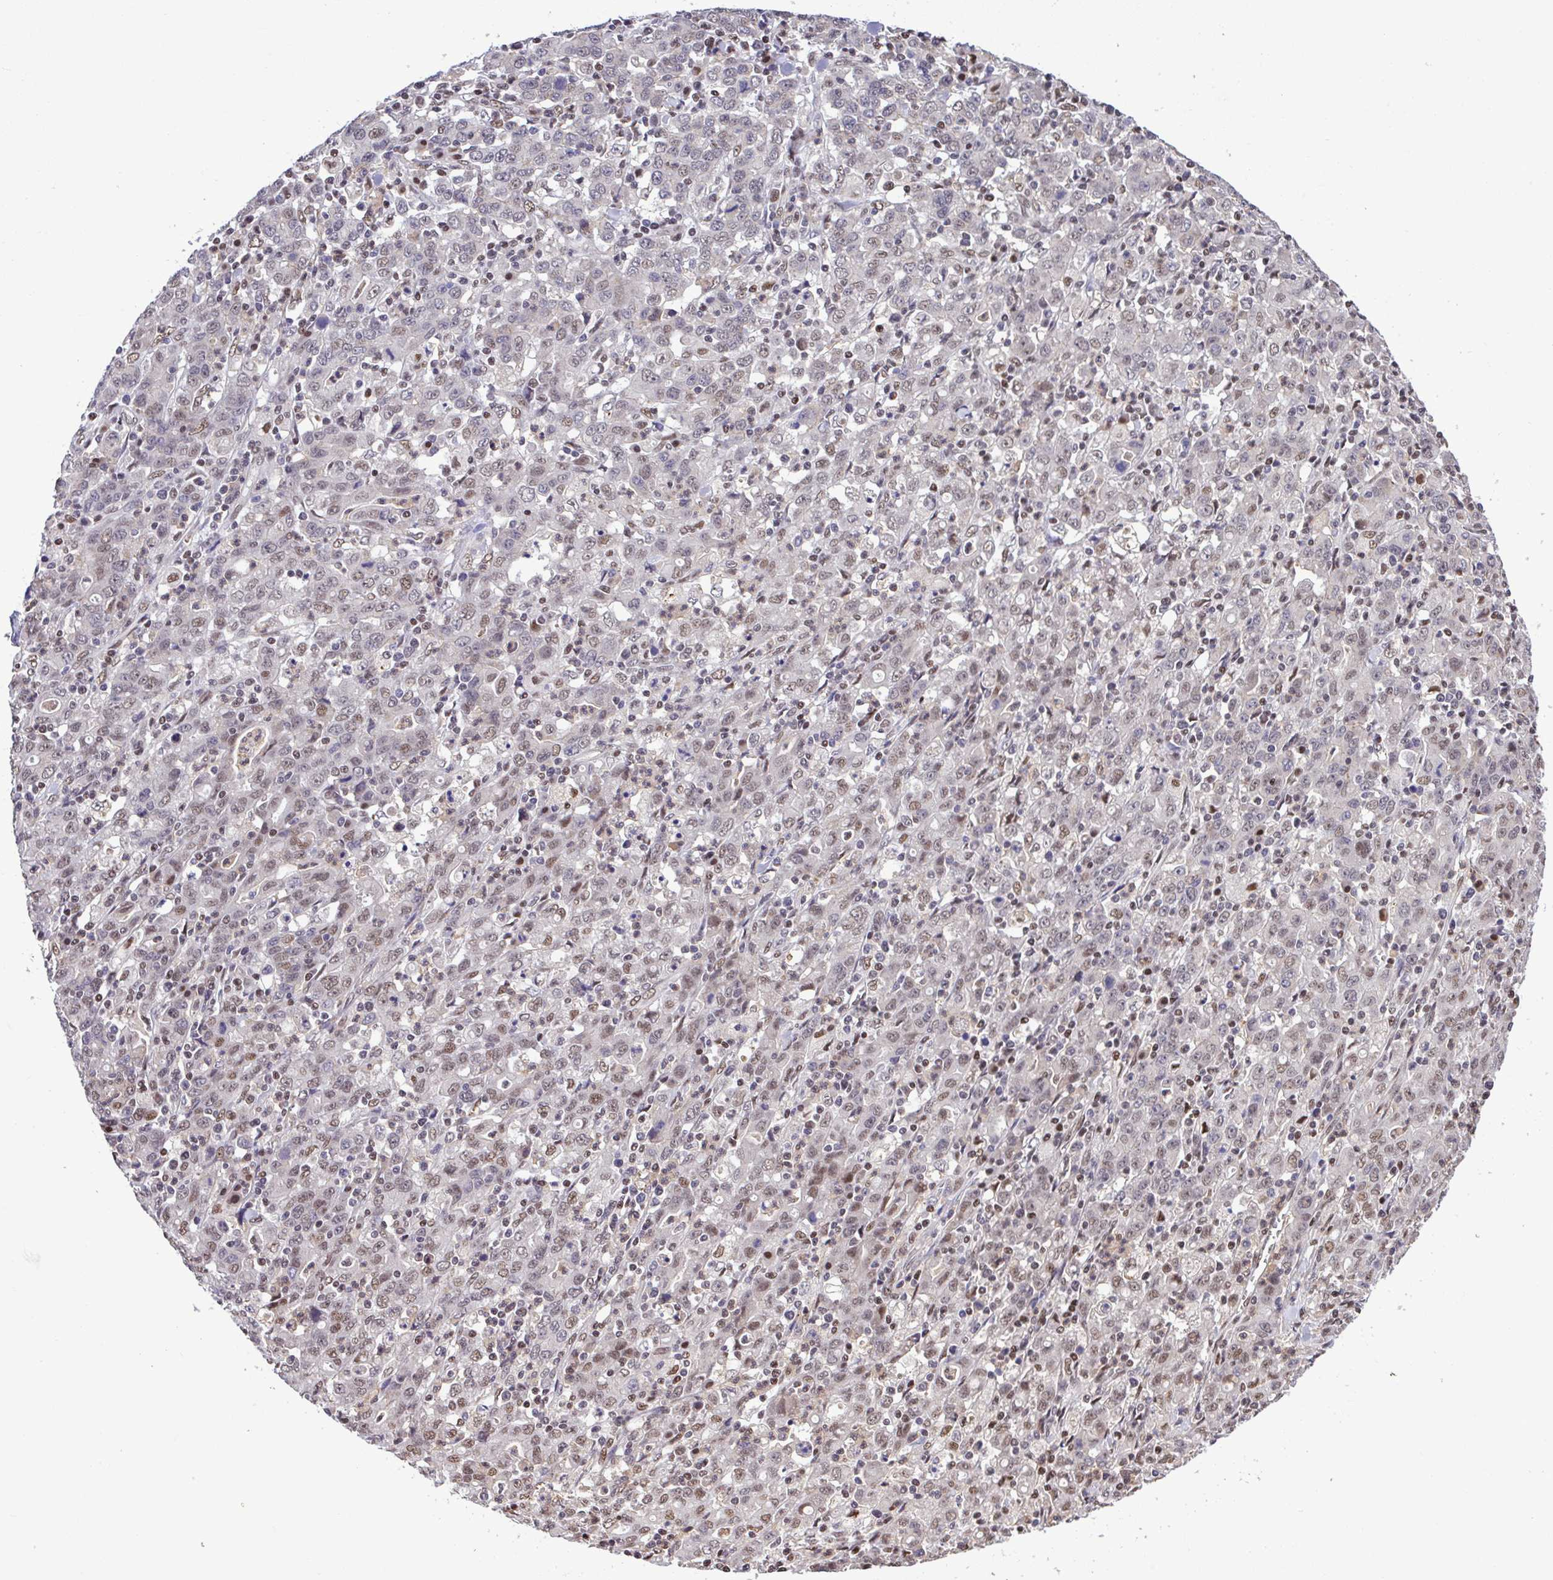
{"staining": {"intensity": "weak", "quantity": "25%-75%", "location": "nuclear"}, "tissue": "stomach cancer", "cell_type": "Tumor cells", "image_type": "cancer", "snomed": [{"axis": "morphology", "description": "Adenocarcinoma, NOS"}, {"axis": "topography", "description": "Stomach, upper"}], "caption": "Human stomach cancer stained for a protein (brown) displays weak nuclear positive expression in about 25%-75% of tumor cells.", "gene": "GLIS3", "patient": {"sex": "male", "age": 69}}